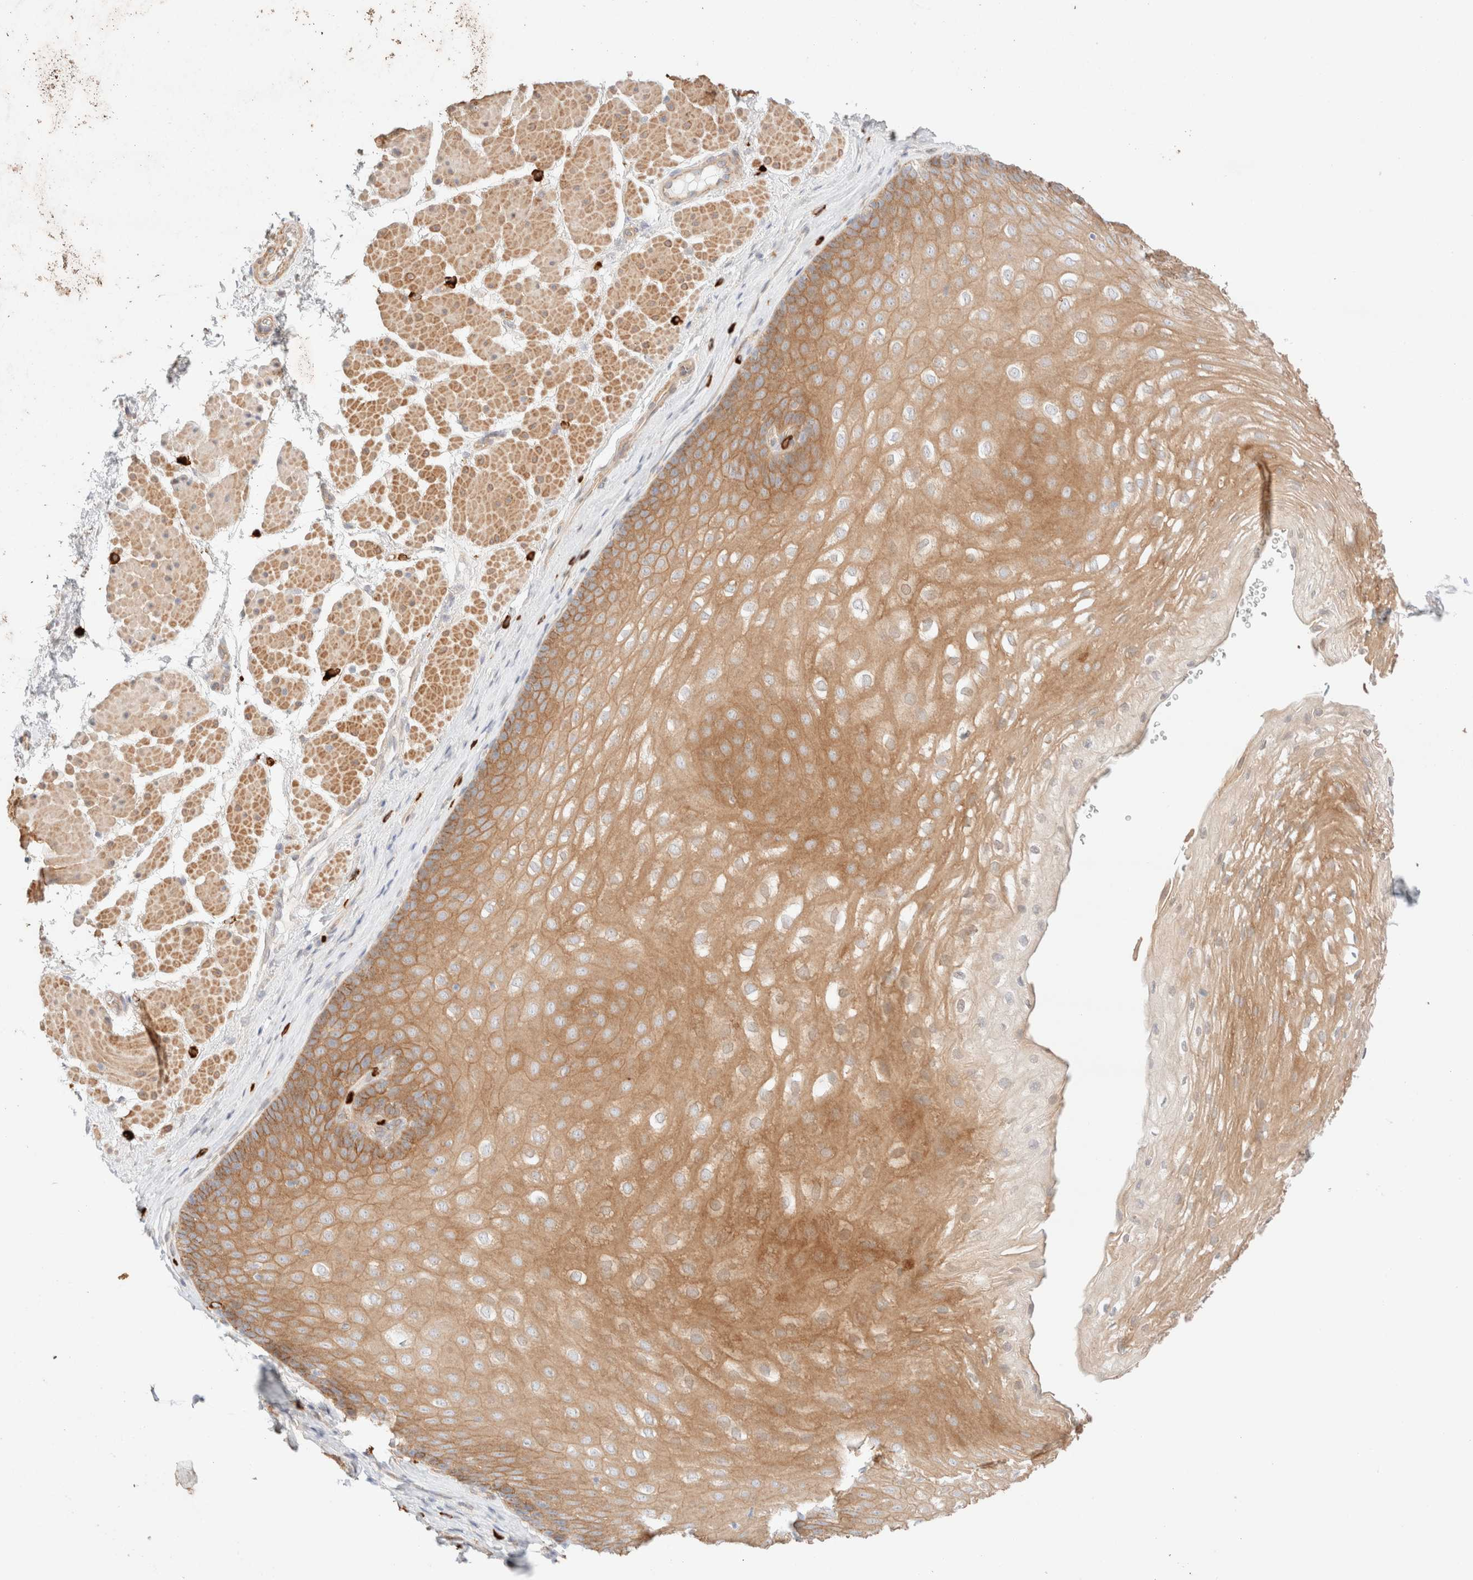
{"staining": {"intensity": "moderate", "quantity": ">75%", "location": "cytoplasmic/membranous"}, "tissue": "esophagus", "cell_type": "Squamous epithelial cells", "image_type": "normal", "snomed": [{"axis": "morphology", "description": "Normal tissue, NOS"}, {"axis": "topography", "description": "Esophagus"}], "caption": "Immunohistochemistry of unremarkable esophagus displays medium levels of moderate cytoplasmic/membranous expression in approximately >75% of squamous epithelial cells.", "gene": "NIBAN2", "patient": {"sex": "female", "age": 66}}